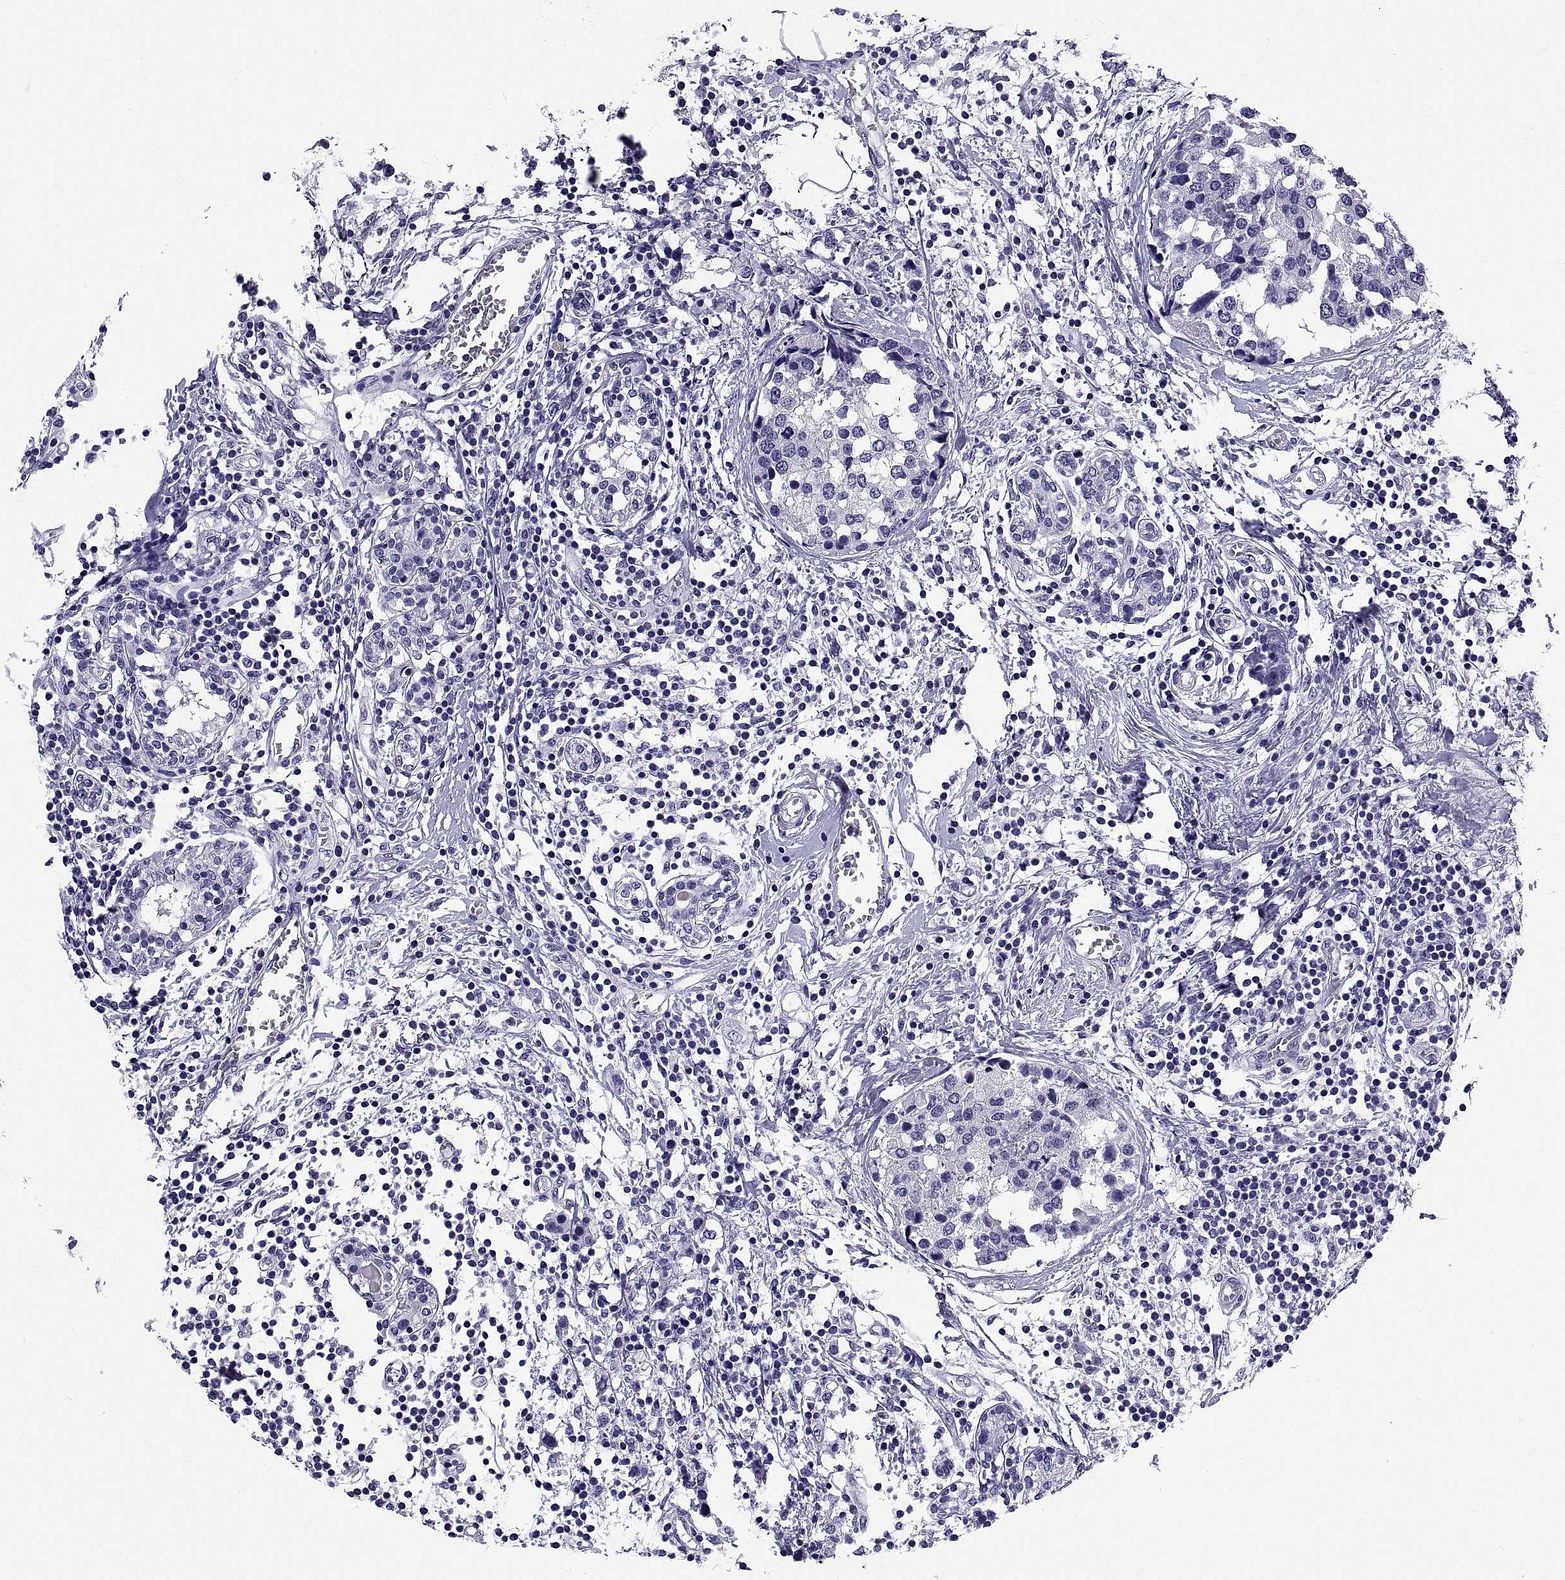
{"staining": {"intensity": "negative", "quantity": "none", "location": "none"}, "tissue": "breast cancer", "cell_type": "Tumor cells", "image_type": "cancer", "snomed": [{"axis": "morphology", "description": "Lobular carcinoma"}, {"axis": "topography", "description": "Breast"}], "caption": "Micrograph shows no significant protein staining in tumor cells of lobular carcinoma (breast).", "gene": "TGFBR3L", "patient": {"sex": "female", "age": 59}}